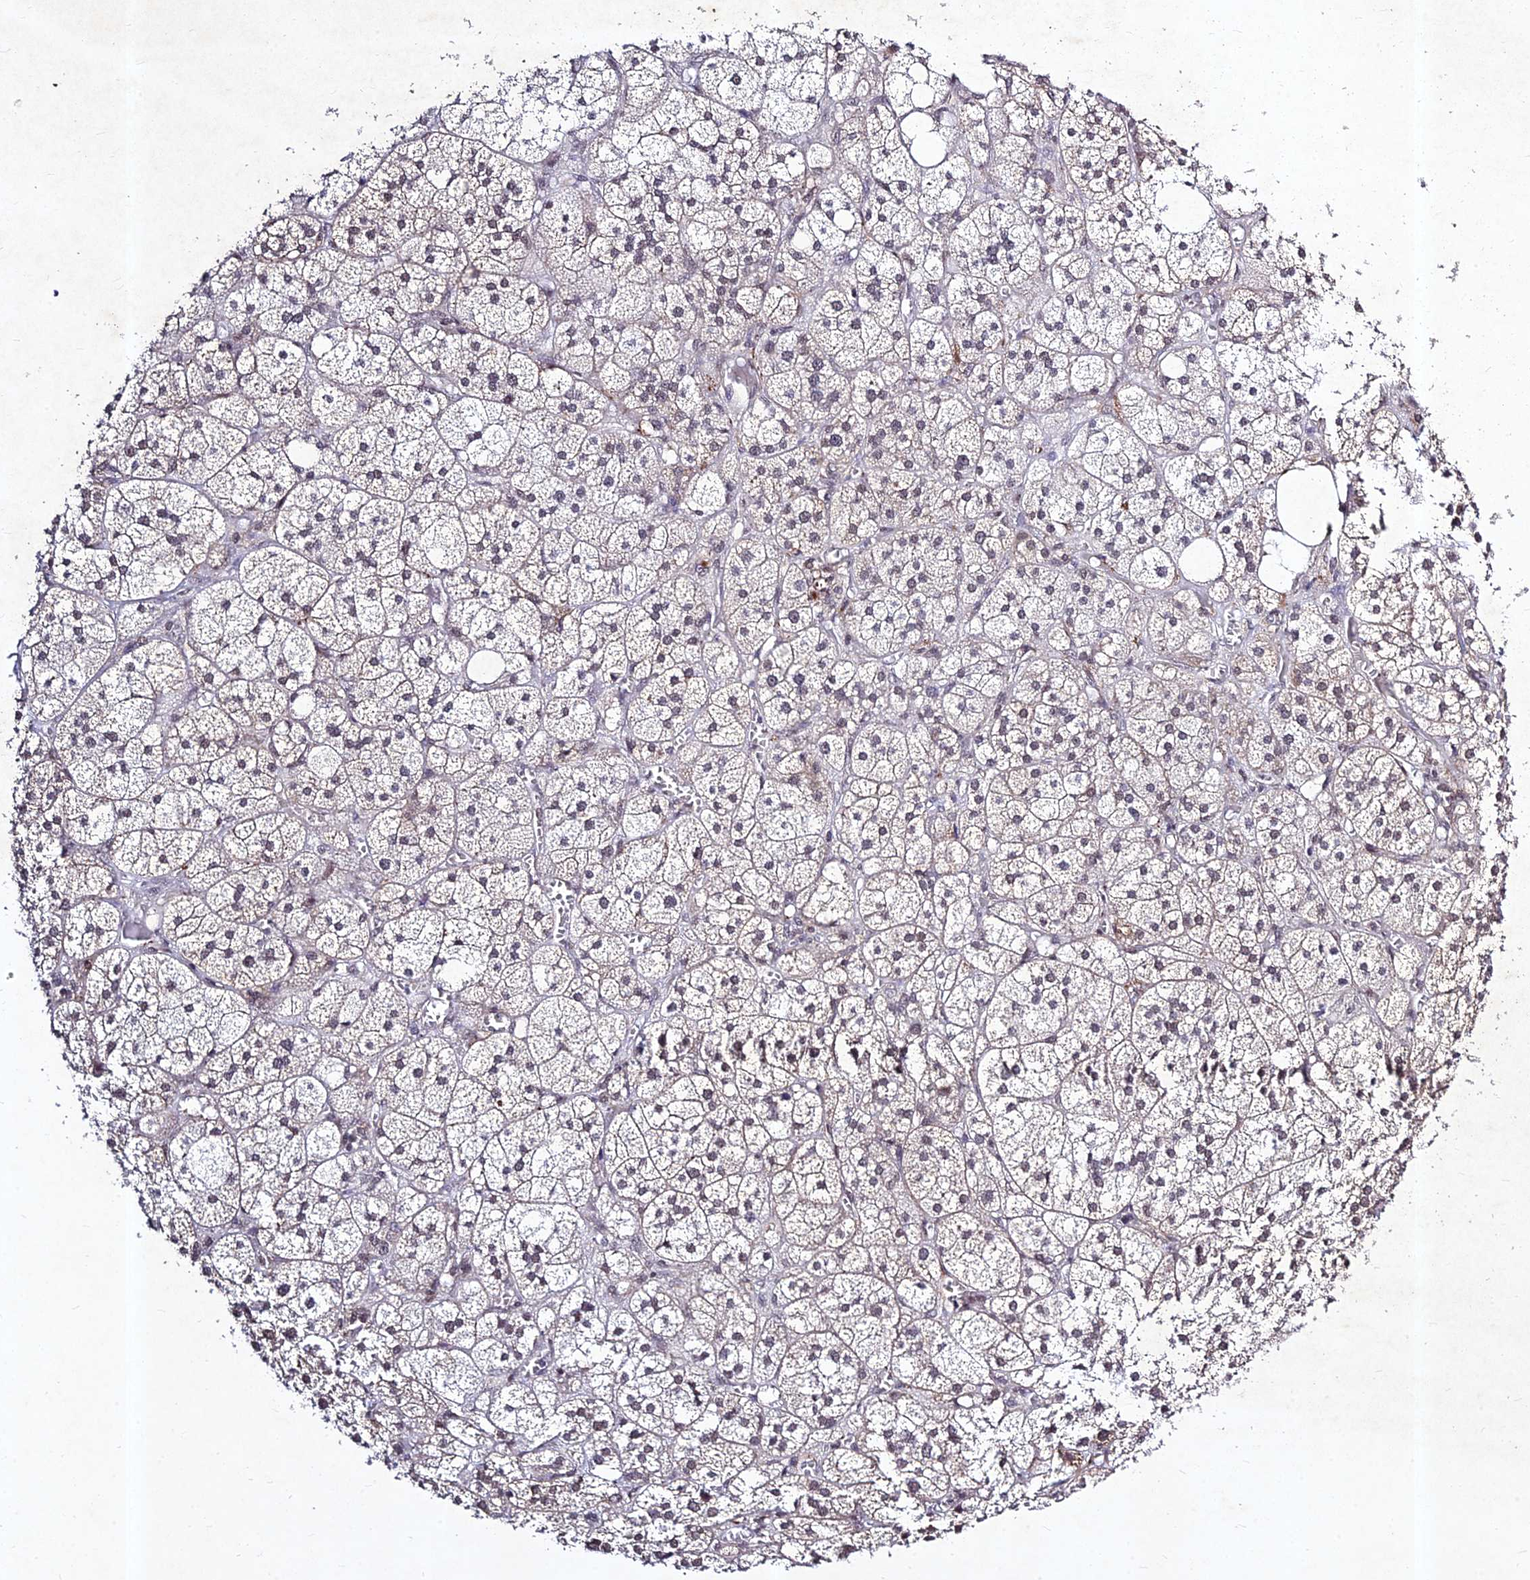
{"staining": {"intensity": "weak", "quantity": "25%-75%", "location": "cytoplasmic/membranous,nuclear"}, "tissue": "adrenal gland", "cell_type": "Glandular cells", "image_type": "normal", "snomed": [{"axis": "morphology", "description": "Normal tissue, NOS"}, {"axis": "topography", "description": "Adrenal gland"}], "caption": "Unremarkable adrenal gland exhibits weak cytoplasmic/membranous,nuclear expression in about 25%-75% of glandular cells, visualized by immunohistochemistry. (IHC, brightfield microscopy, high magnification).", "gene": "RAVER1", "patient": {"sex": "female", "age": 61}}